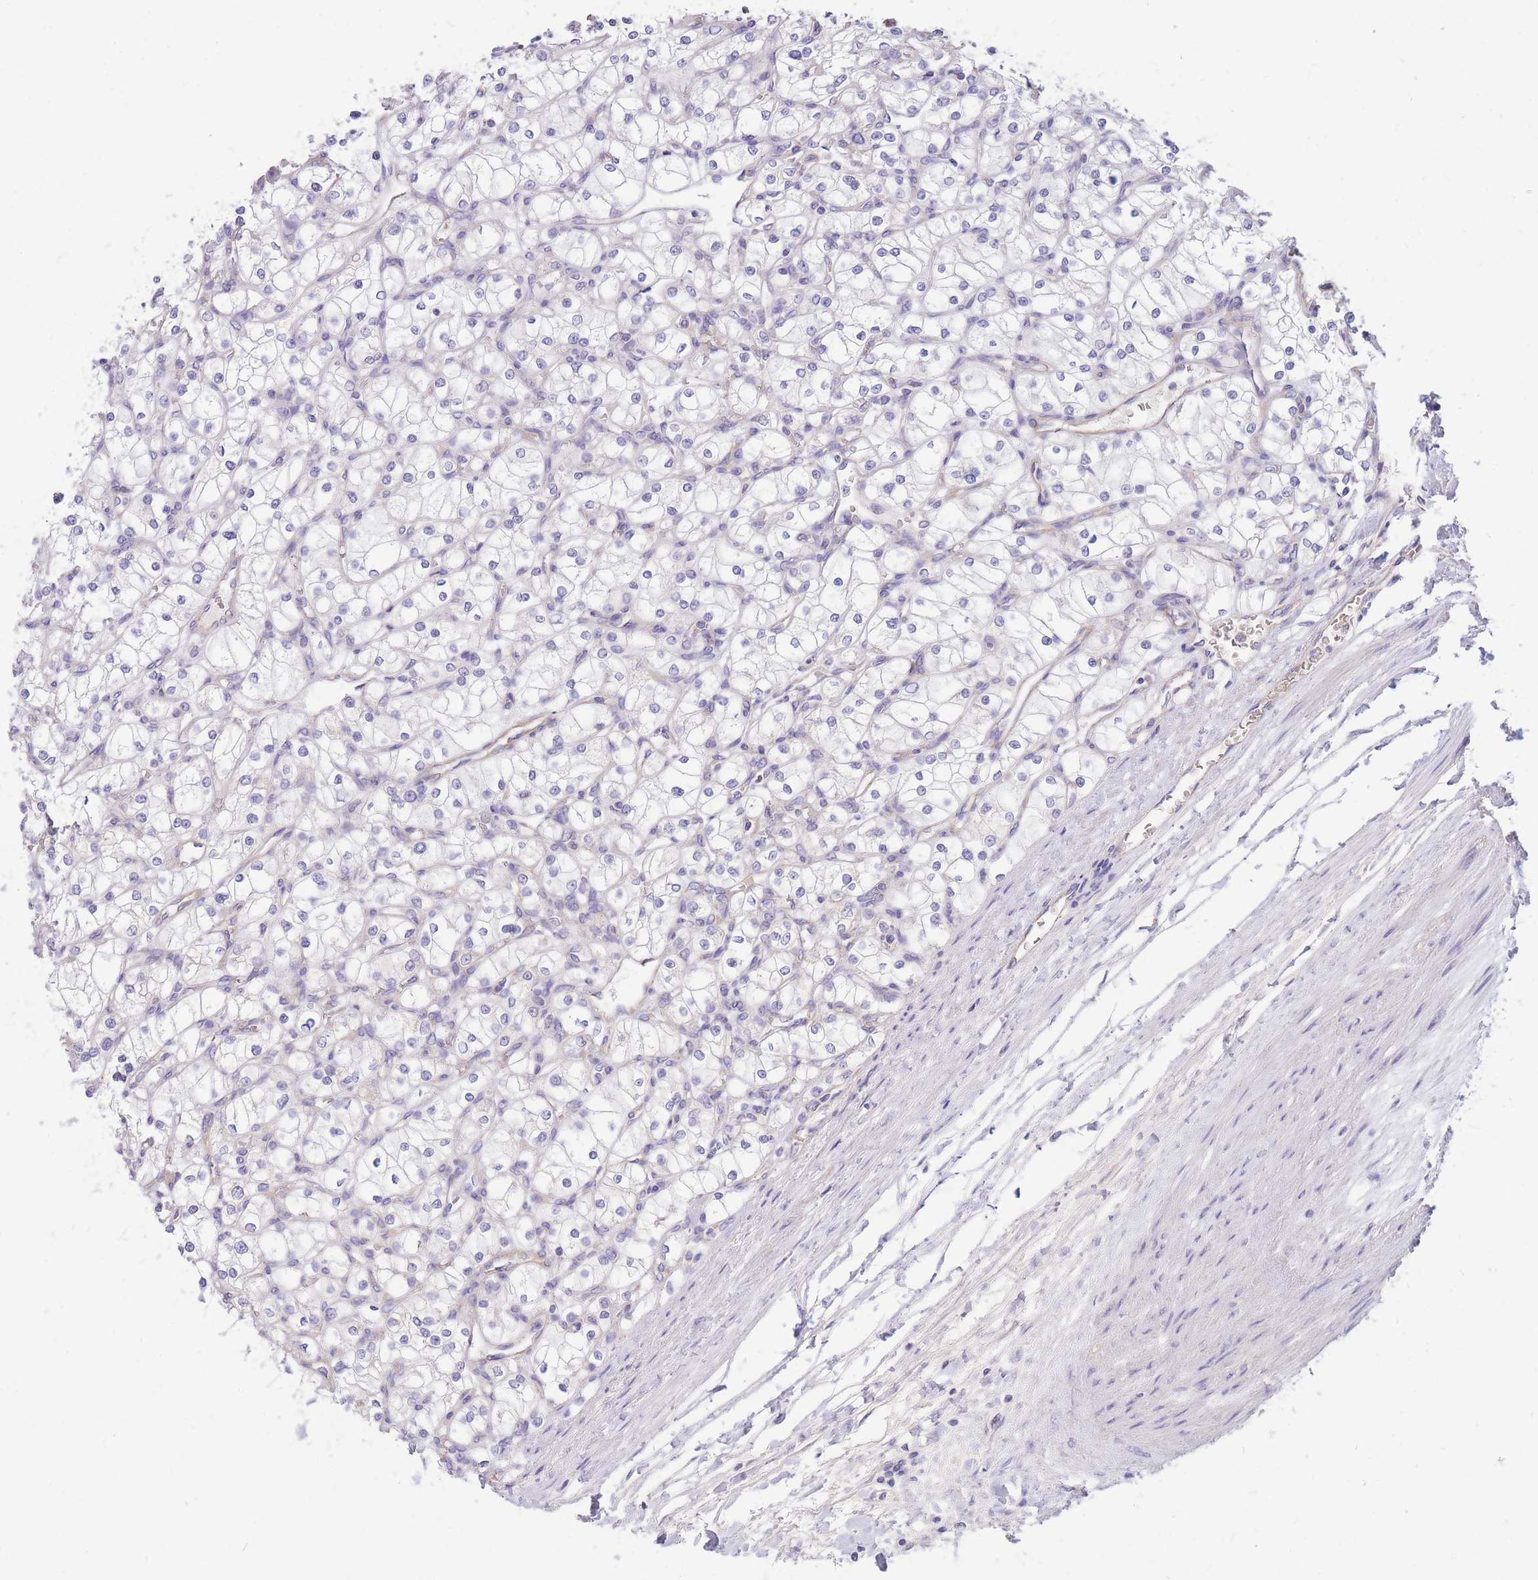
{"staining": {"intensity": "negative", "quantity": "none", "location": "none"}, "tissue": "renal cancer", "cell_type": "Tumor cells", "image_type": "cancer", "snomed": [{"axis": "morphology", "description": "Adenocarcinoma, NOS"}, {"axis": "topography", "description": "Kidney"}], "caption": "Image shows no protein positivity in tumor cells of renal cancer (adenocarcinoma) tissue.", "gene": "MRPS9", "patient": {"sex": "male", "age": 80}}